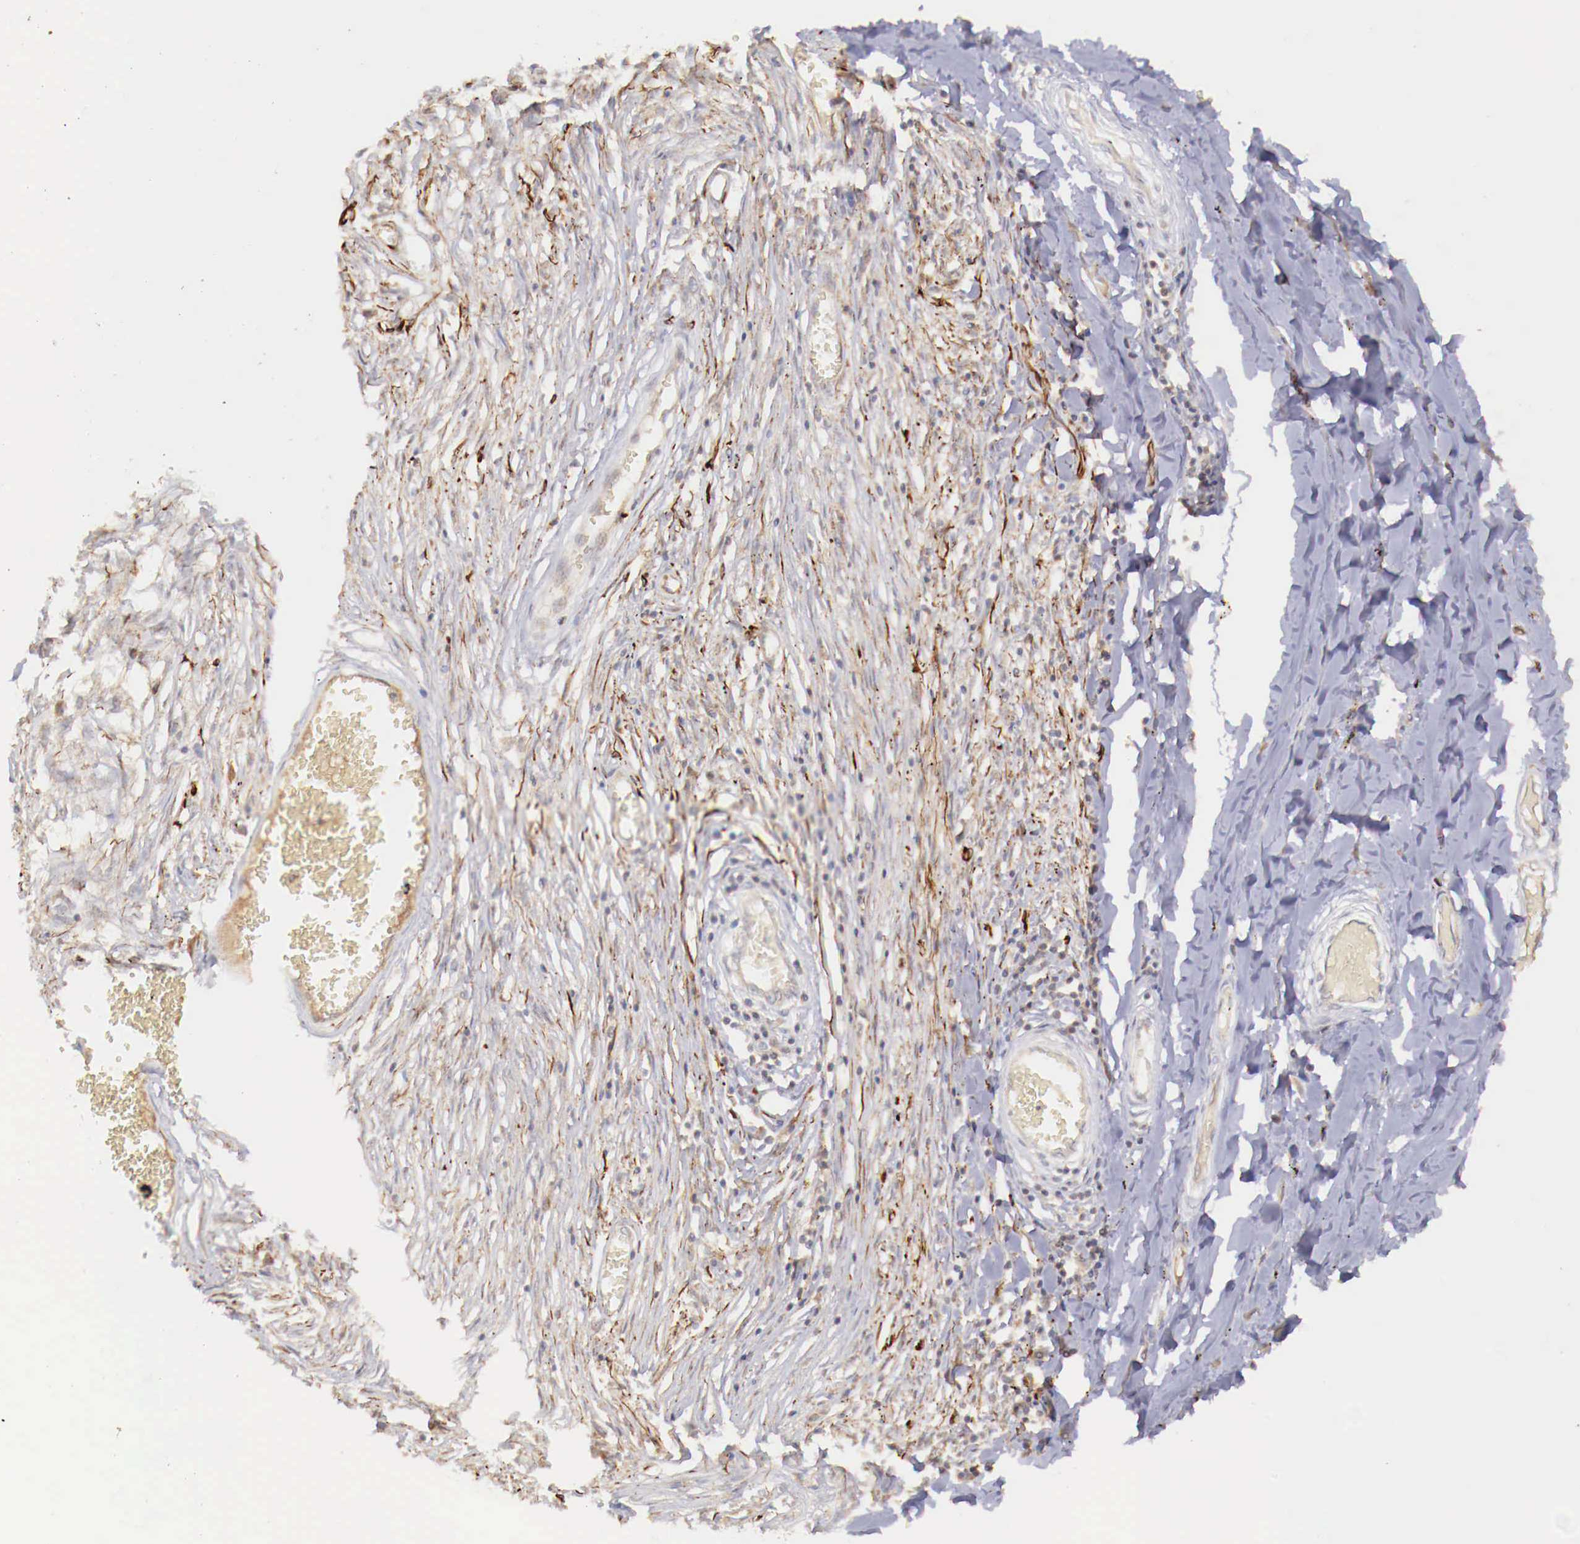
{"staining": {"intensity": "weak", "quantity": "25%-75%", "location": "cytoplasmic/membranous"}, "tissue": "adipose tissue", "cell_type": "Adipocytes", "image_type": "normal", "snomed": [{"axis": "morphology", "description": "Normal tissue, NOS"}, {"axis": "morphology", "description": "Sarcoma, NOS"}, {"axis": "topography", "description": "Skin"}, {"axis": "topography", "description": "Soft tissue"}], "caption": "Immunohistochemistry (IHC) (DAB) staining of normal adipose tissue reveals weak cytoplasmic/membranous protein staining in approximately 25%-75% of adipocytes. The staining was performed using DAB (3,3'-diaminobenzidine) to visualize the protein expression in brown, while the nuclei were stained in blue with hematoxylin (Magnification: 20x).", "gene": "WT1", "patient": {"sex": "female", "age": 51}}